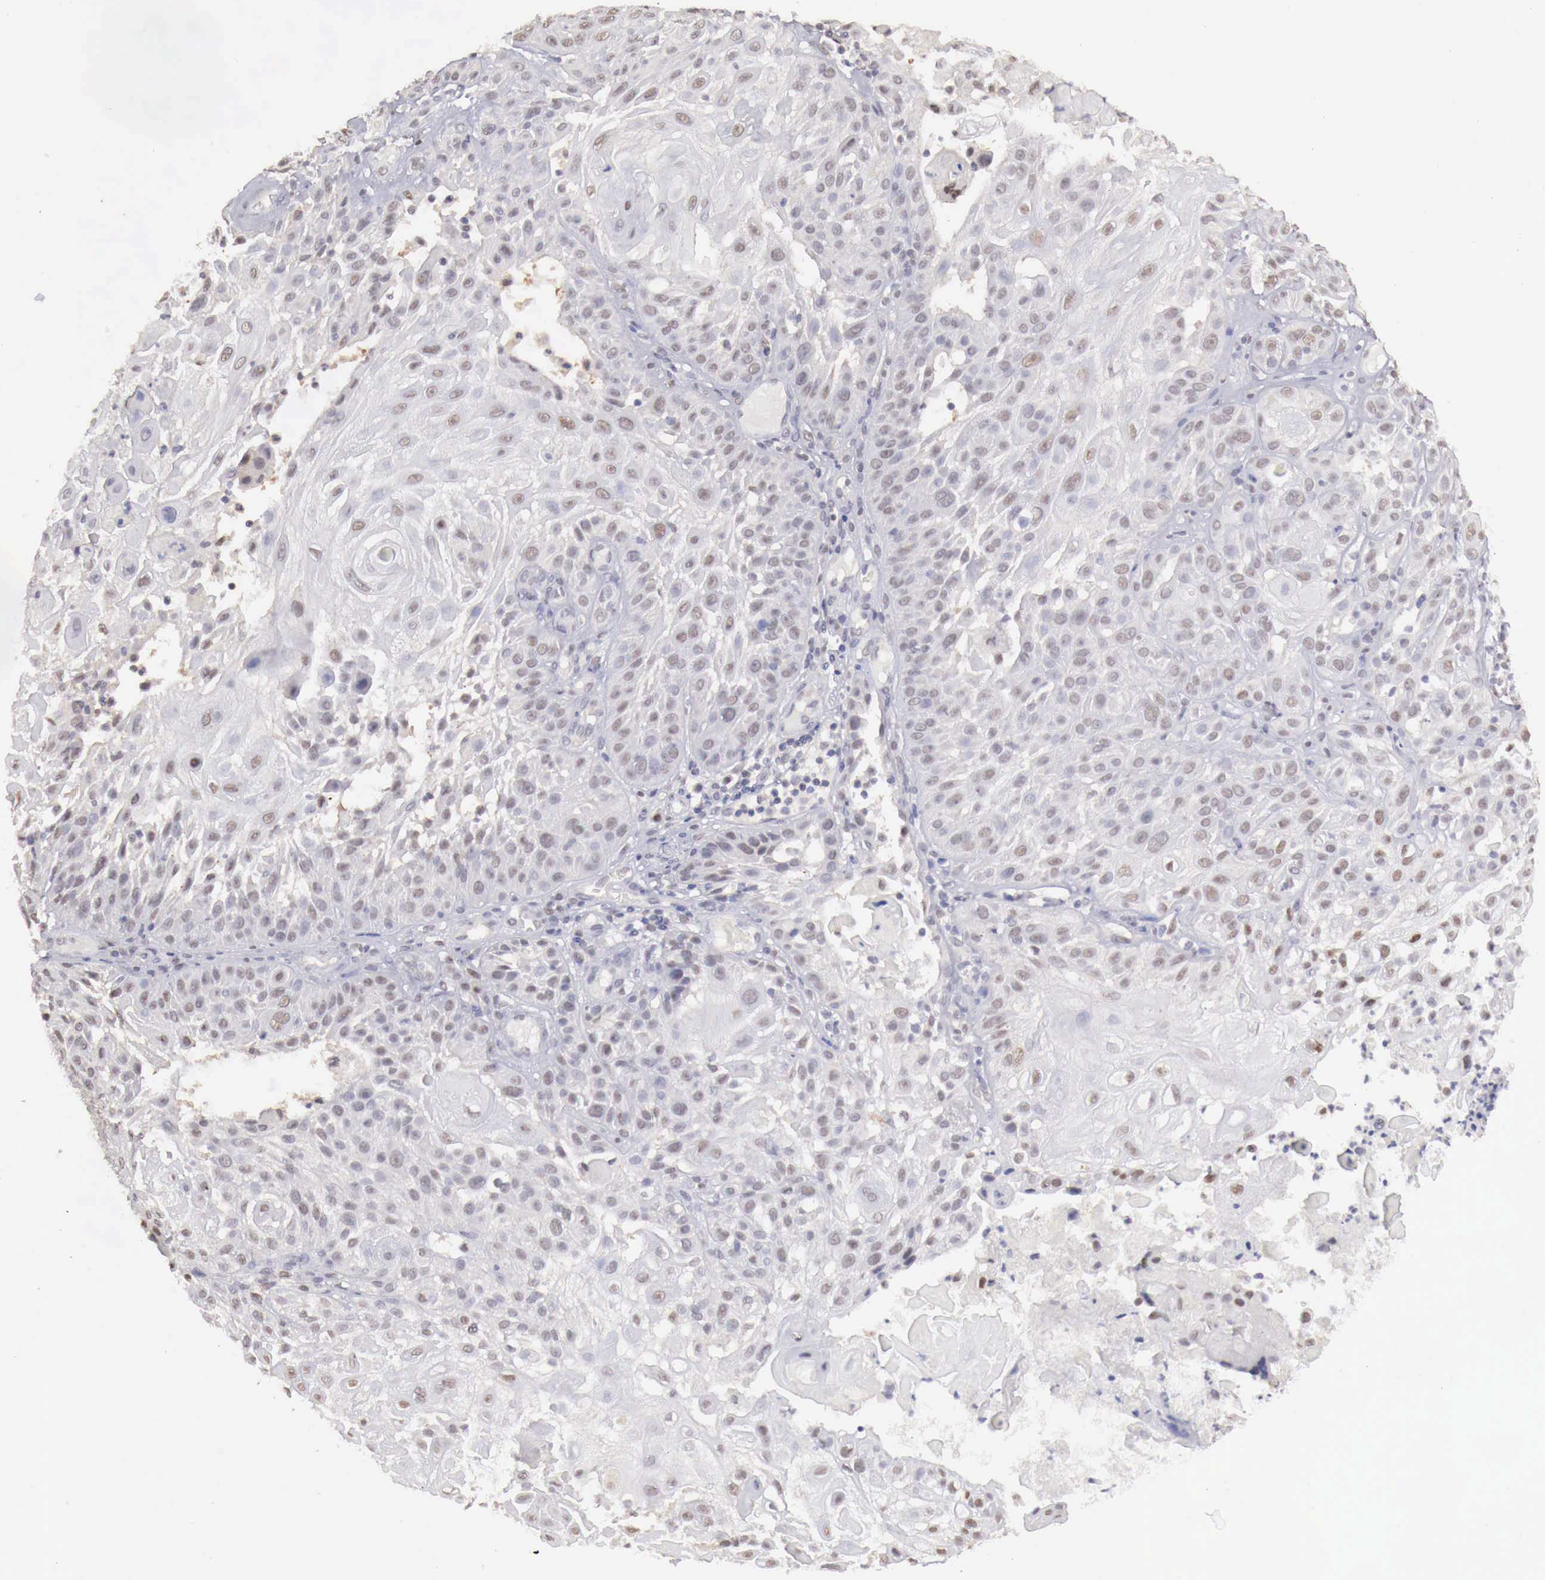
{"staining": {"intensity": "weak", "quantity": "<25%", "location": "nuclear"}, "tissue": "skin cancer", "cell_type": "Tumor cells", "image_type": "cancer", "snomed": [{"axis": "morphology", "description": "Squamous cell carcinoma, NOS"}, {"axis": "topography", "description": "Skin"}], "caption": "This is an immunohistochemistry (IHC) micrograph of skin cancer. There is no expression in tumor cells.", "gene": "UBA1", "patient": {"sex": "female", "age": 89}}